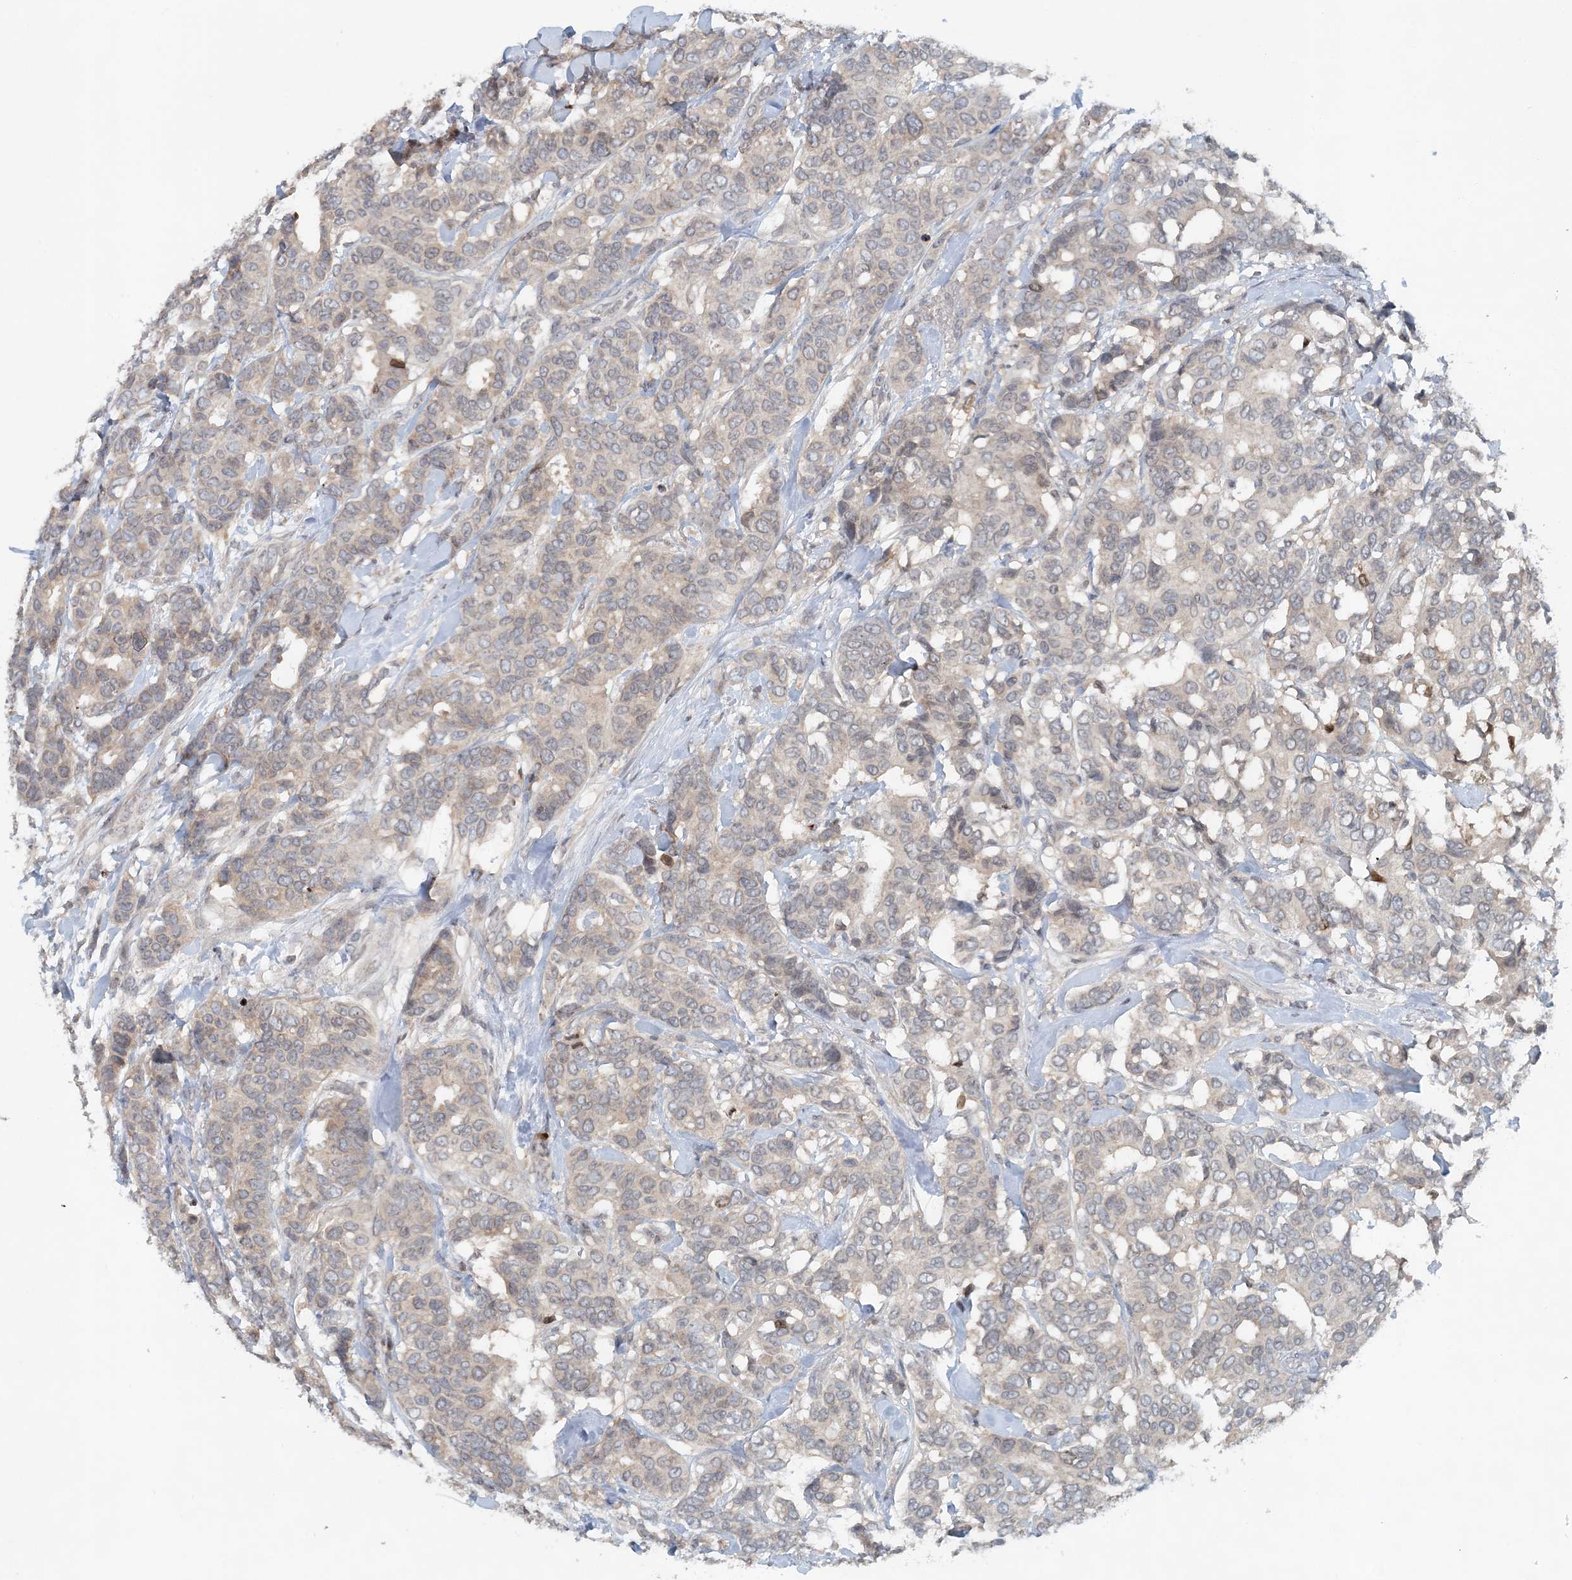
{"staining": {"intensity": "weak", "quantity": "<25%", "location": "cytoplasmic/membranous"}, "tissue": "breast cancer", "cell_type": "Tumor cells", "image_type": "cancer", "snomed": [{"axis": "morphology", "description": "Duct carcinoma"}, {"axis": "topography", "description": "Breast"}], "caption": "Invasive ductal carcinoma (breast) stained for a protein using immunohistochemistry (IHC) demonstrates no expression tumor cells.", "gene": "NUP54", "patient": {"sex": "female", "age": 87}}